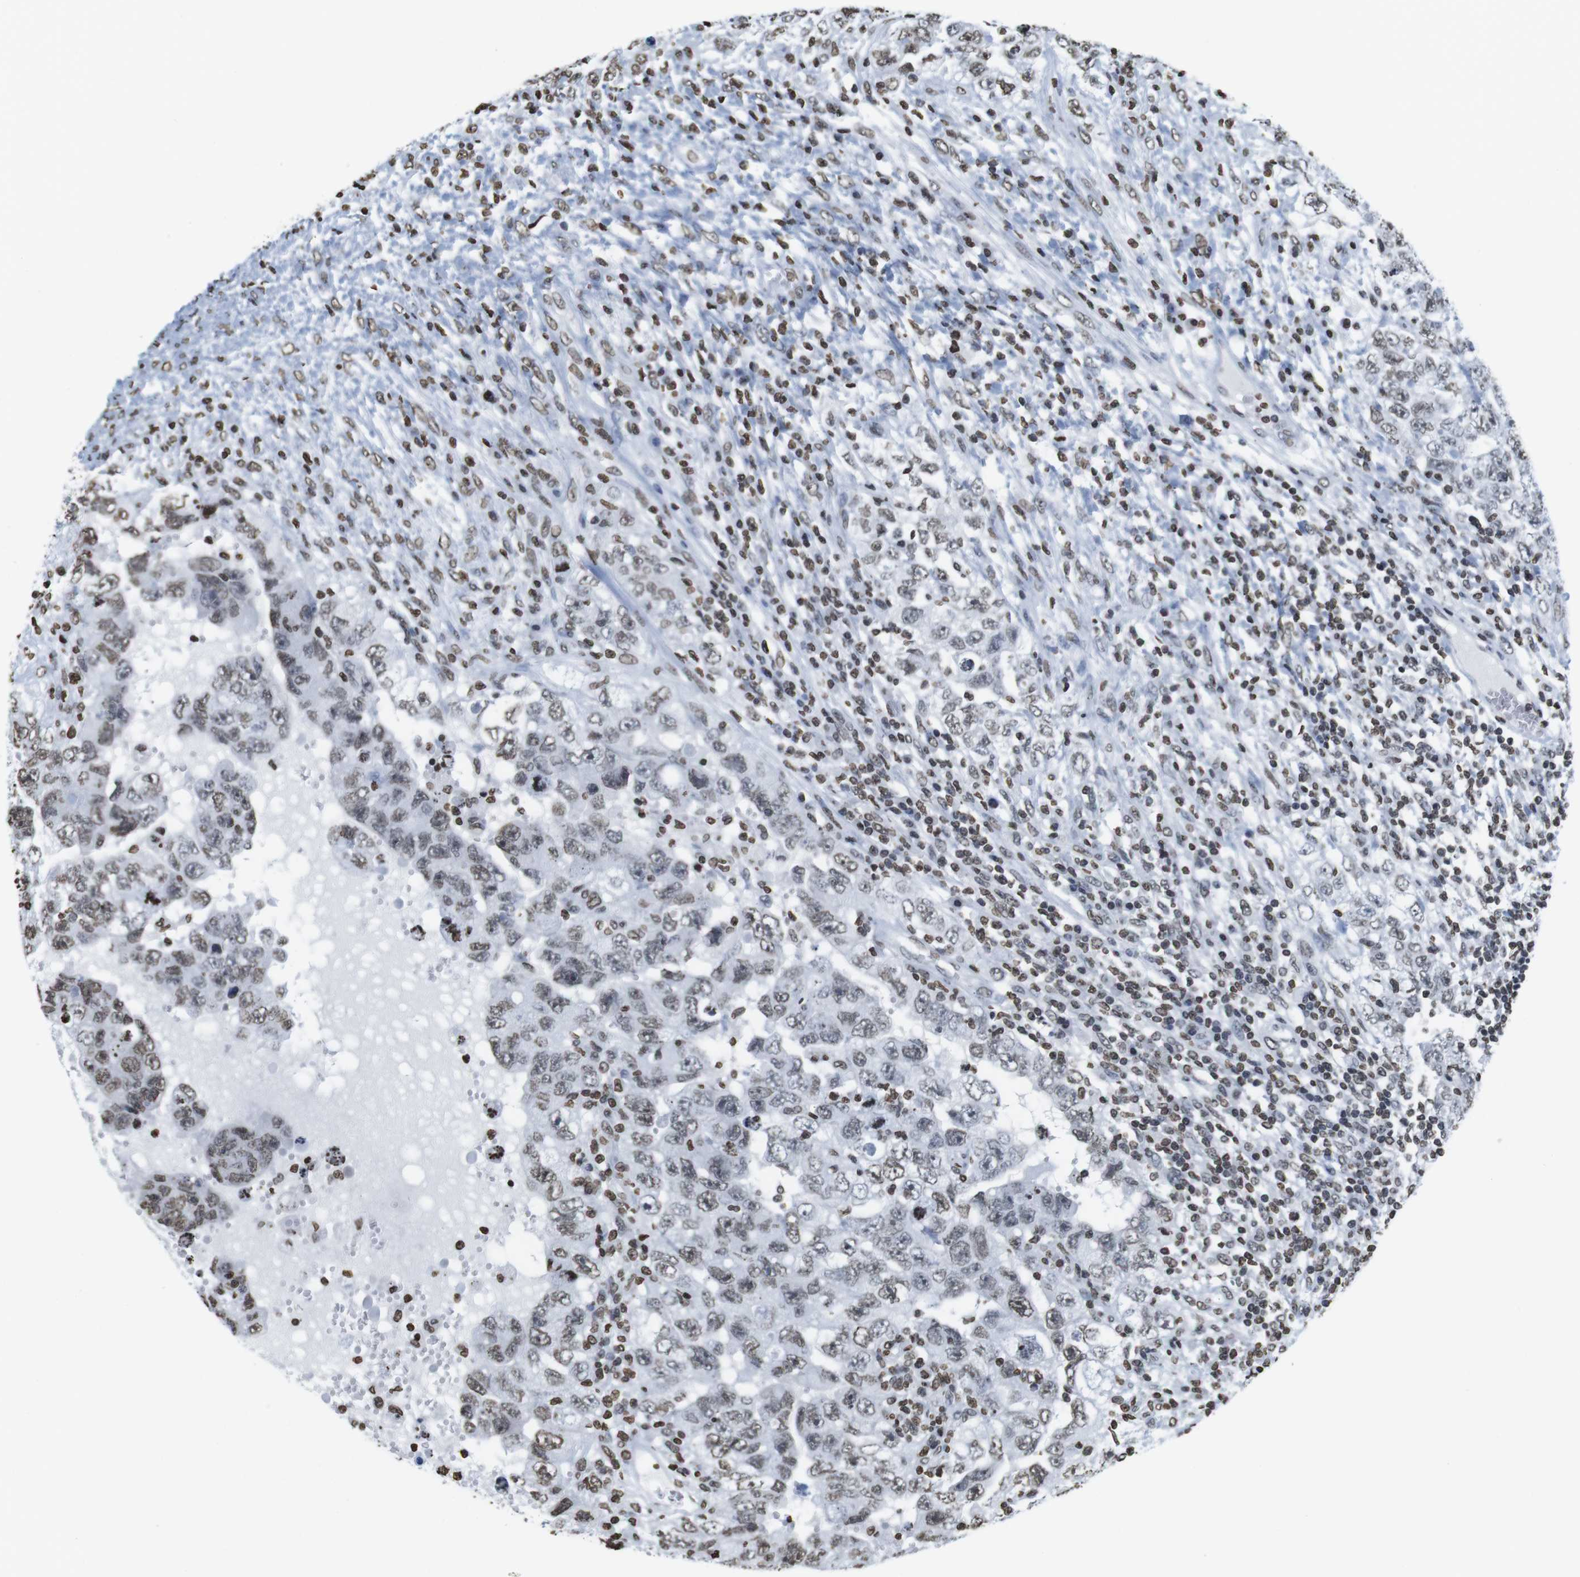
{"staining": {"intensity": "weak", "quantity": "25%-75%", "location": "nuclear"}, "tissue": "testis cancer", "cell_type": "Tumor cells", "image_type": "cancer", "snomed": [{"axis": "morphology", "description": "Carcinoma, Embryonal, NOS"}, {"axis": "topography", "description": "Testis"}], "caption": "DAB immunohistochemical staining of human testis embryonal carcinoma reveals weak nuclear protein staining in approximately 25%-75% of tumor cells.", "gene": "BSX", "patient": {"sex": "male", "age": 26}}